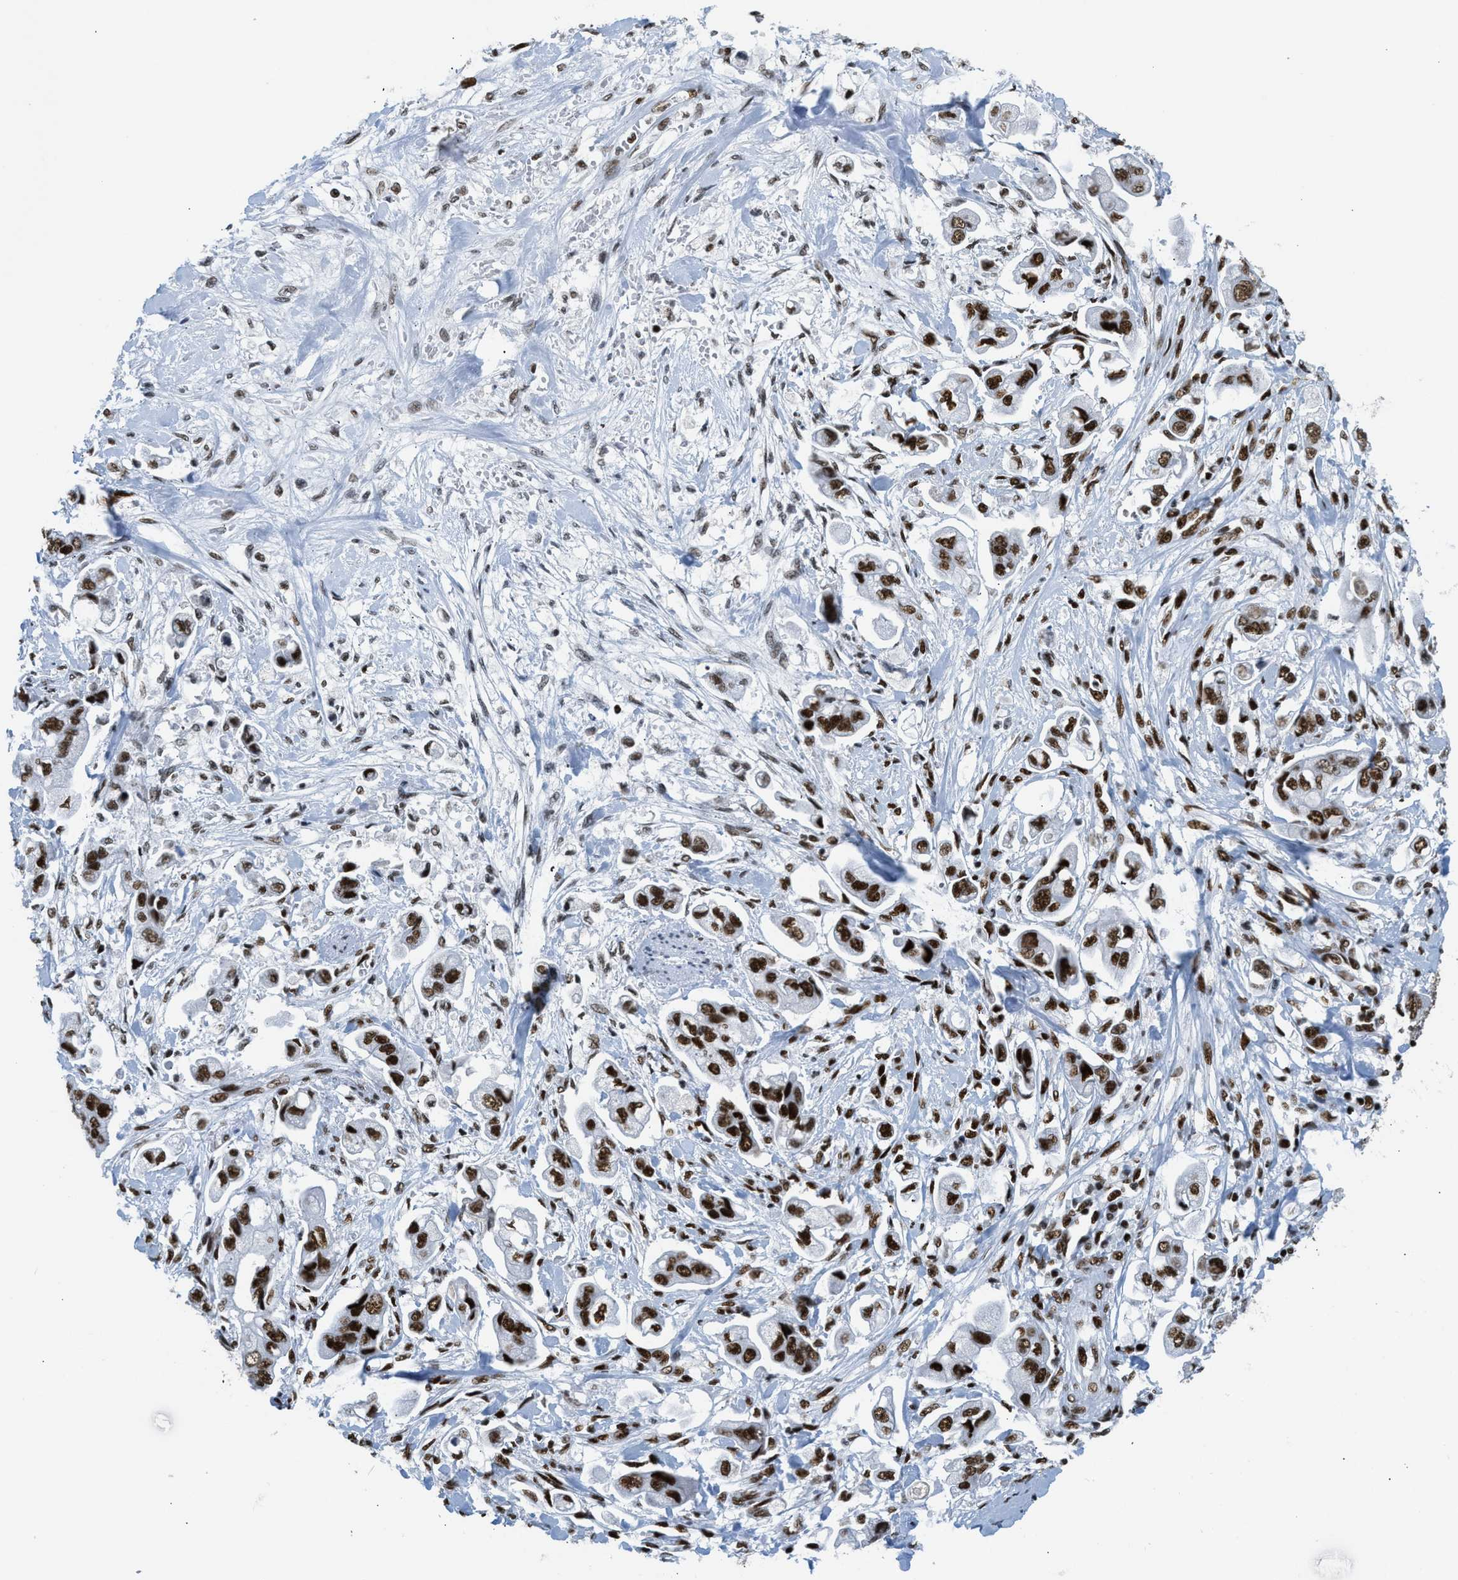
{"staining": {"intensity": "strong", "quantity": ">75%", "location": "nuclear"}, "tissue": "stomach cancer", "cell_type": "Tumor cells", "image_type": "cancer", "snomed": [{"axis": "morphology", "description": "Adenocarcinoma, NOS"}, {"axis": "topography", "description": "Stomach"}], "caption": "Protein positivity by immunohistochemistry demonstrates strong nuclear expression in about >75% of tumor cells in stomach adenocarcinoma.", "gene": "PIF1", "patient": {"sex": "male", "age": 62}}